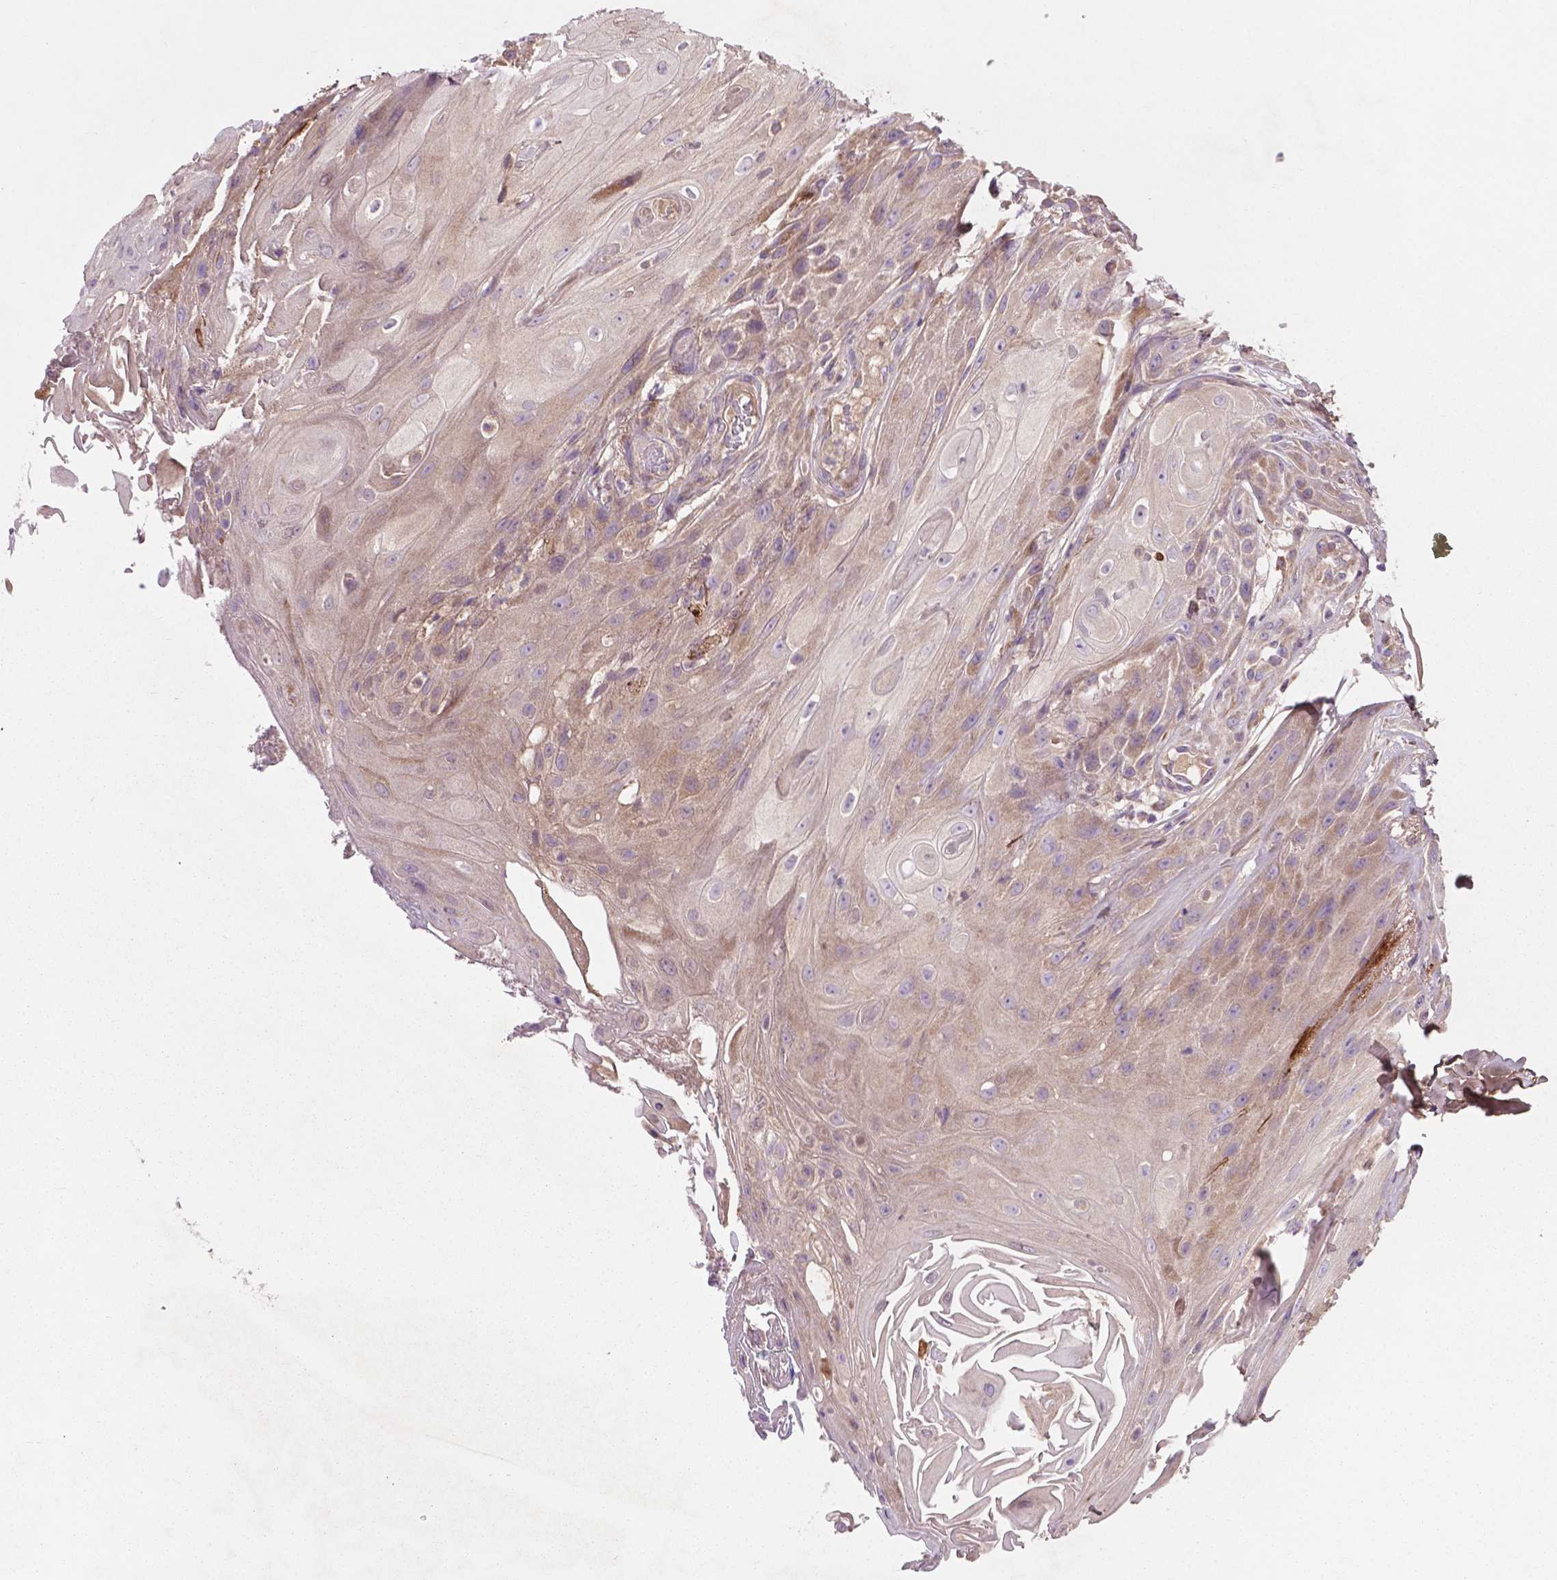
{"staining": {"intensity": "weak", "quantity": ">75%", "location": "cytoplasmic/membranous"}, "tissue": "skin cancer", "cell_type": "Tumor cells", "image_type": "cancer", "snomed": [{"axis": "morphology", "description": "Squamous cell carcinoma, NOS"}, {"axis": "topography", "description": "Skin"}], "caption": "There is low levels of weak cytoplasmic/membranous positivity in tumor cells of skin cancer, as demonstrated by immunohistochemical staining (brown color).", "gene": "GJA9", "patient": {"sex": "male", "age": 62}}